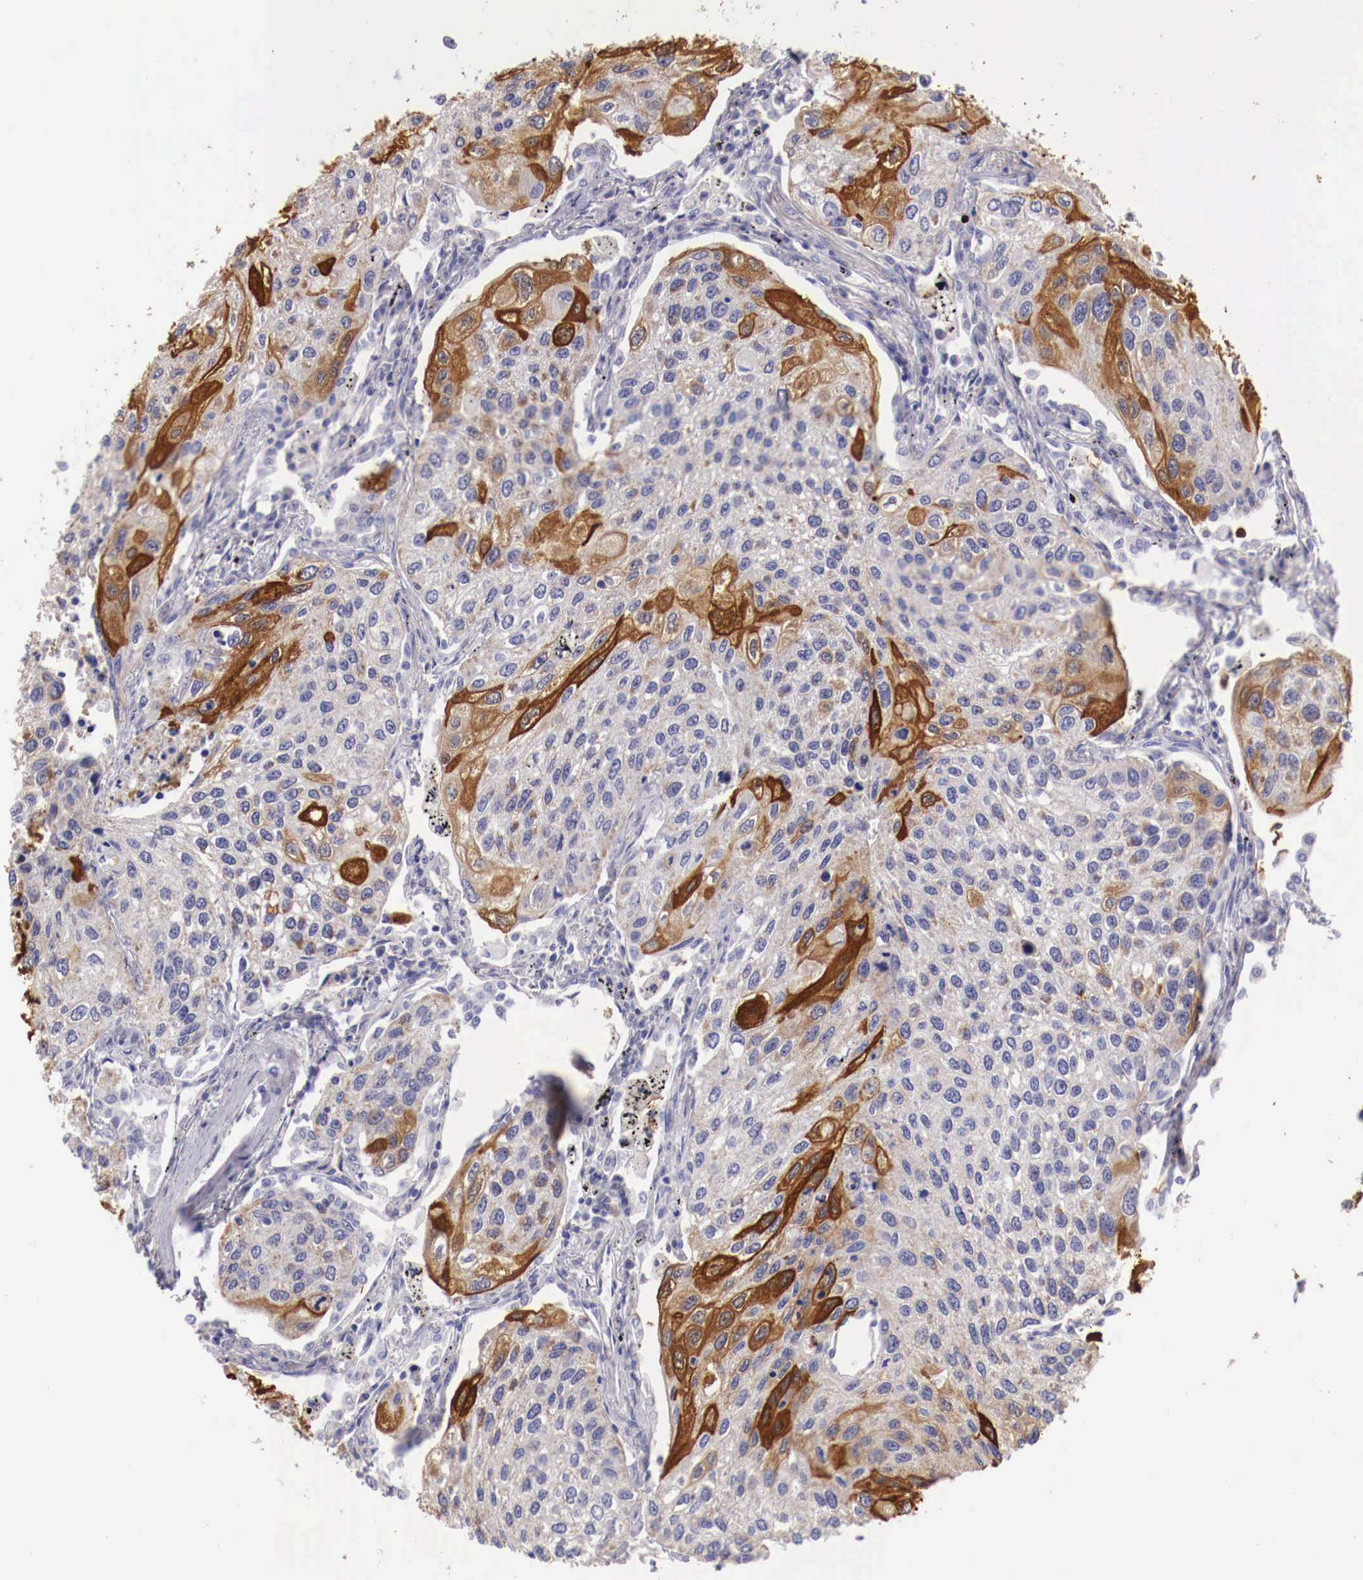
{"staining": {"intensity": "moderate", "quantity": "<25%", "location": "cytoplasmic/membranous"}, "tissue": "lung cancer", "cell_type": "Tumor cells", "image_type": "cancer", "snomed": [{"axis": "morphology", "description": "Squamous cell carcinoma, NOS"}, {"axis": "topography", "description": "Lung"}], "caption": "Tumor cells demonstrate low levels of moderate cytoplasmic/membranous positivity in about <25% of cells in human lung cancer (squamous cell carcinoma). Immunohistochemistry stains the protein of interest in brown and the nuclei are stained blue.", "gene": "PITPNA", "patient": {"sex": "male", "age": 75}}